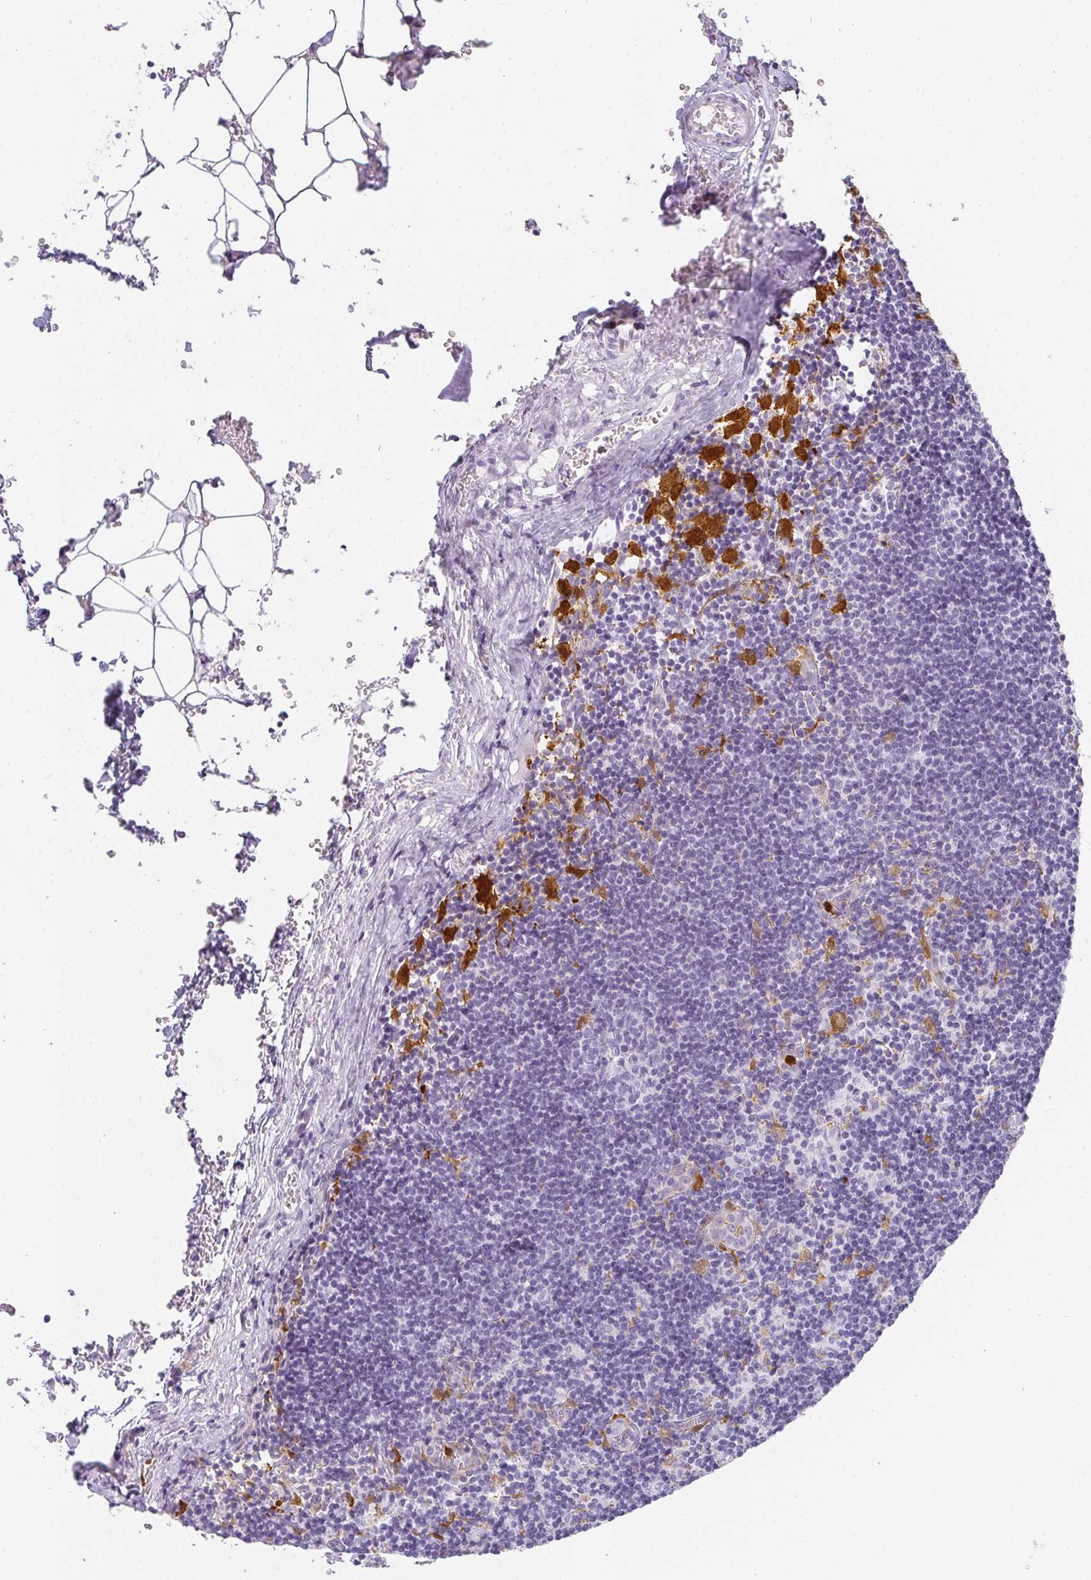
{"staining": {"intensity": "strong", "quantity": "<25%", "location": "cytoplasmic/membranous"}, "tissue": "lymph node", "cell_type": "Non-germinal center cells", "image_type": "normal", "snomed": [{"axis": "morphology", "description": "Normal tissue, NOS"}, {"axis": "topography", "description": "Lymph node"}], "caption": "Protein analysis of normal lymph node exhibits strong cytoplasmic/membranous staining in approximately <25% of non-germinal center cells. (brown staining indicates protein expression, while blue staining denotes nuclei).", "gene": "HK3", "patient": {"sex": "female", "age": 31}}